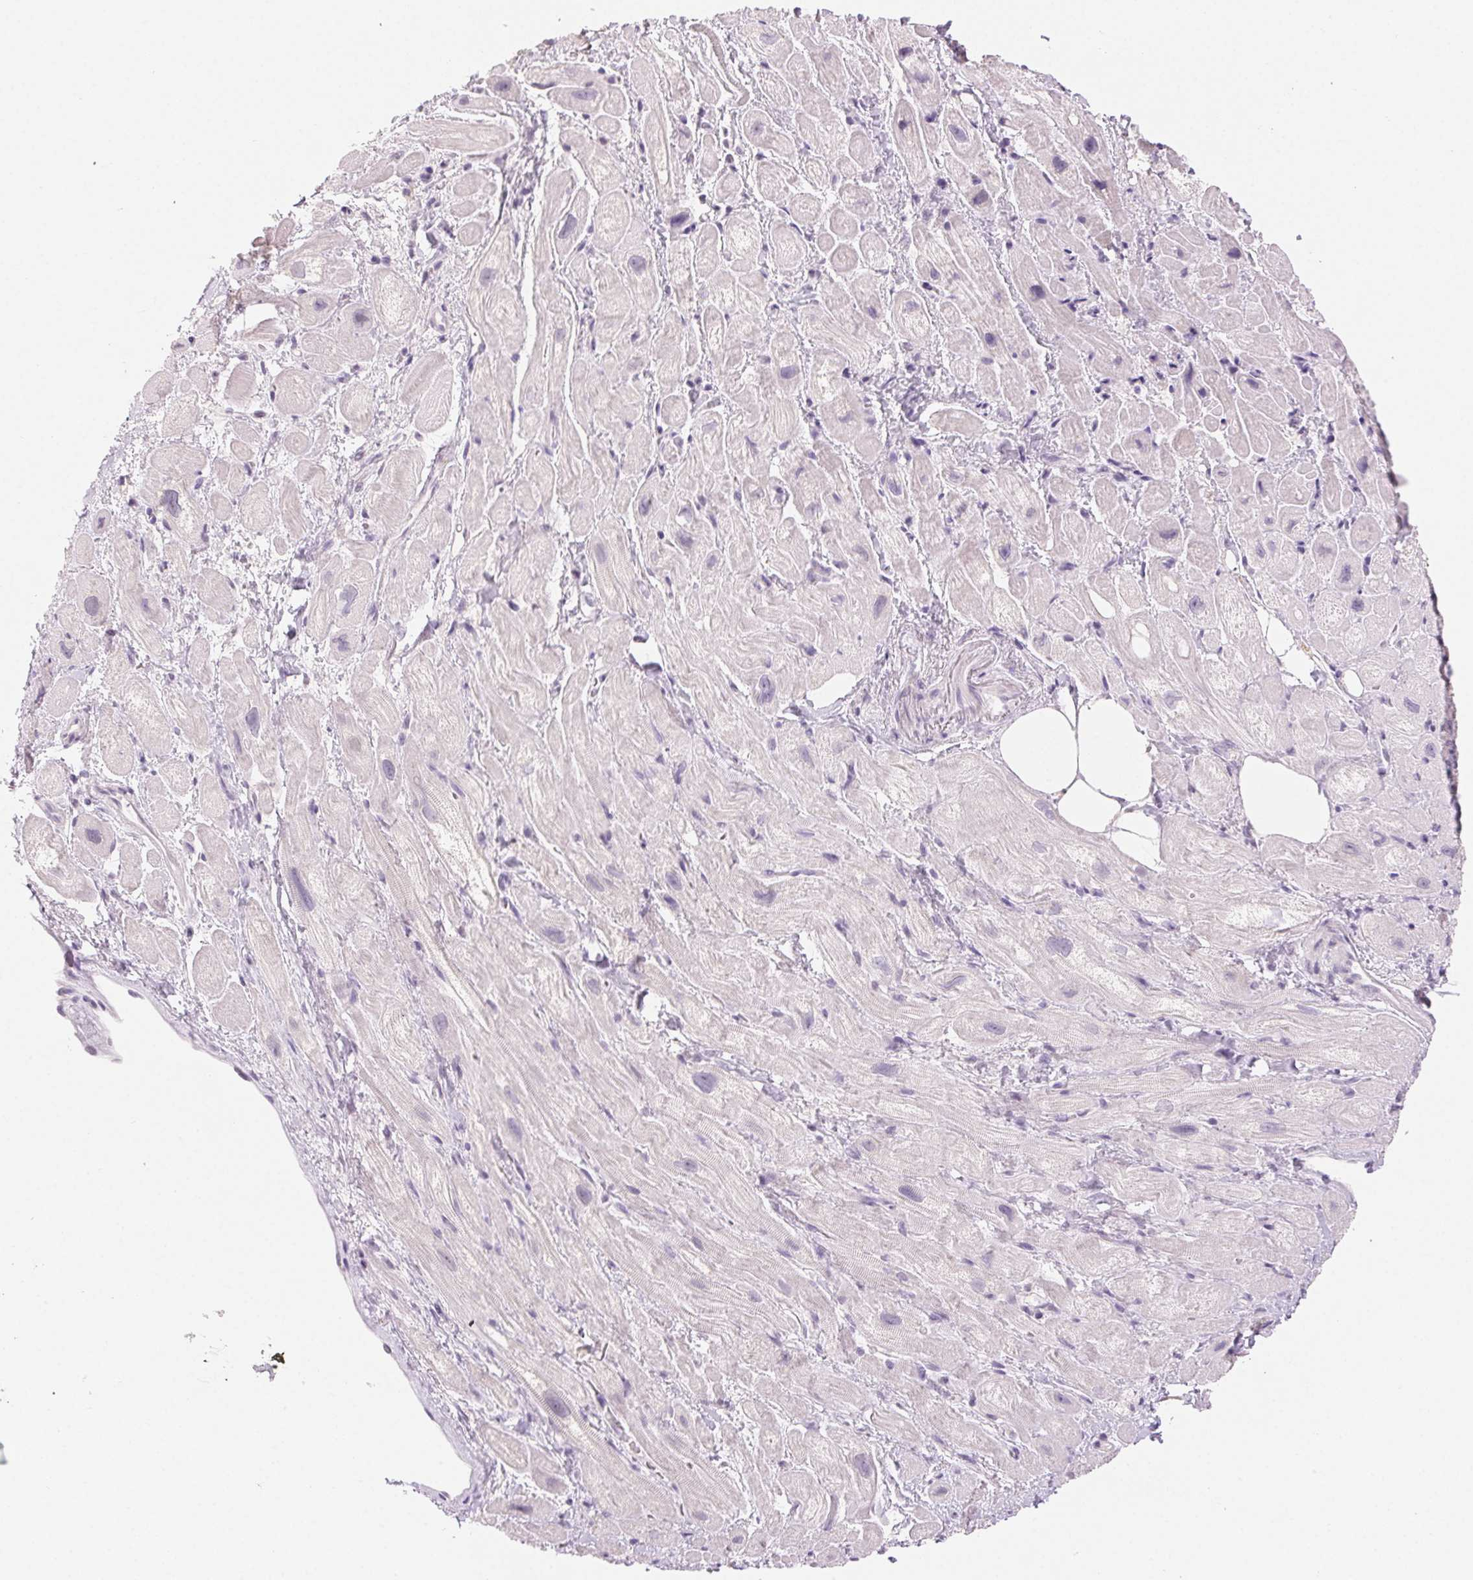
{"staining": {"intensity": "negative", "quantity": "none", "location": "none"}, "tissue": "heart muscle", "cell_type": "Cardiomyocytes", "image_type": "normal", "snomed": [{"axis": "morphology", "description": "Normal tissue, NOS"}, {"axis": "topography", "description": "Heart"}], "caption": "Immunohistochemistry of unremarkable heart muscle demonstrates no staining in cardiomyocytes.", "gene": "BPIFB2", "patient": {"sex": "female", "age": 69}}